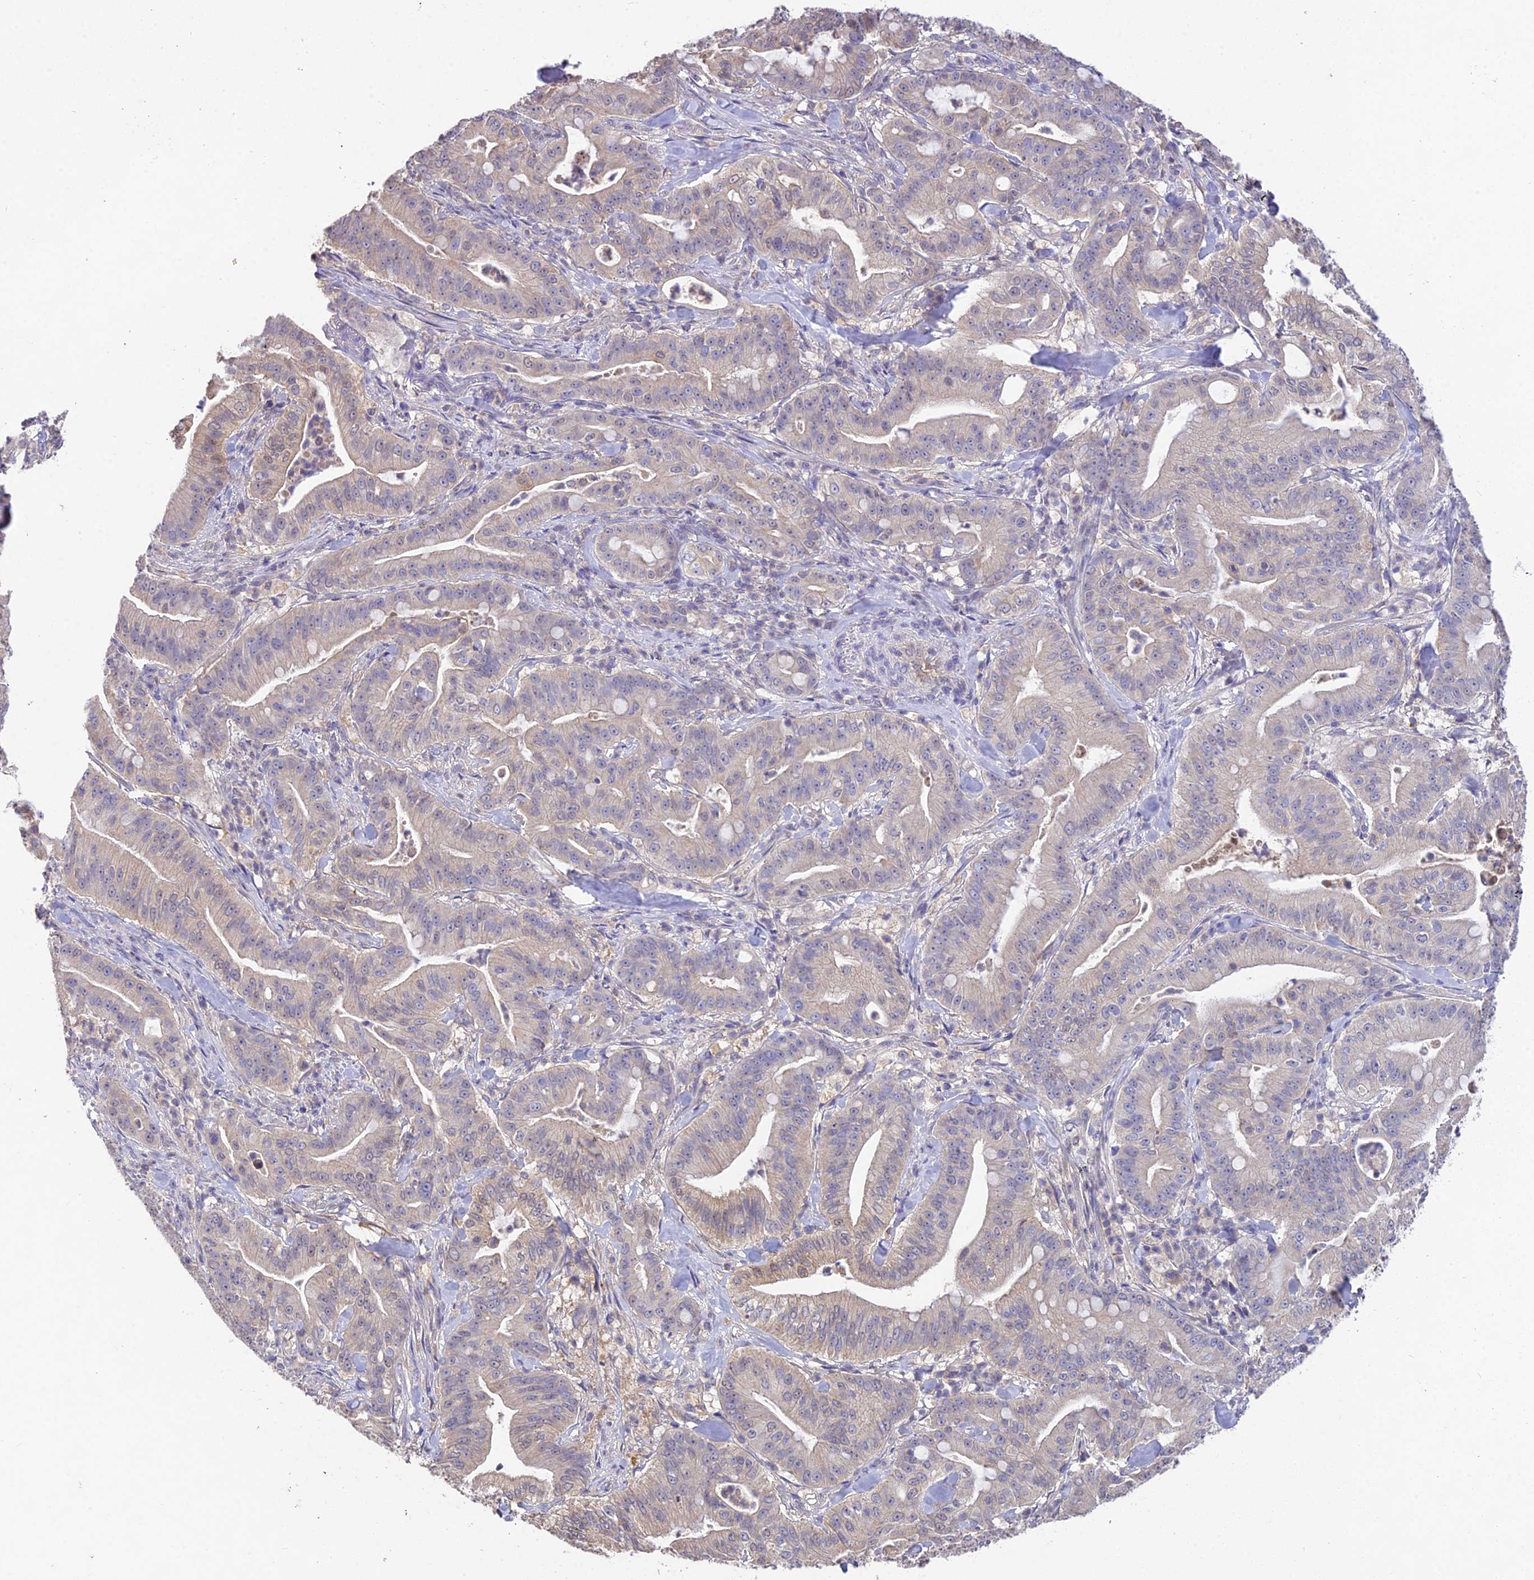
{"staining": {"intensity": "weak", "quantity": "25%-75%", "location": "cytoplasmic/membranous"}, "tissue": "pancreatic cancer", "cell_type": "Tumor cells", "image_type": "cancer", "snomed": [{"axis": "morphology", "description": "Adenocarcinoma, NOS"}, {"axis": "topography", "description": "Pancreas"}], "caption": "A high-resolution micrograph shows immunohistochemistry (IHC) staining of pancreatic adenocarcinoma, which reveals weak cytoplasmic/membranous staining in about 25%-75% of tumor cells.", "gene": "PGK1", "patient": {"sex": "male", "age": 71}}